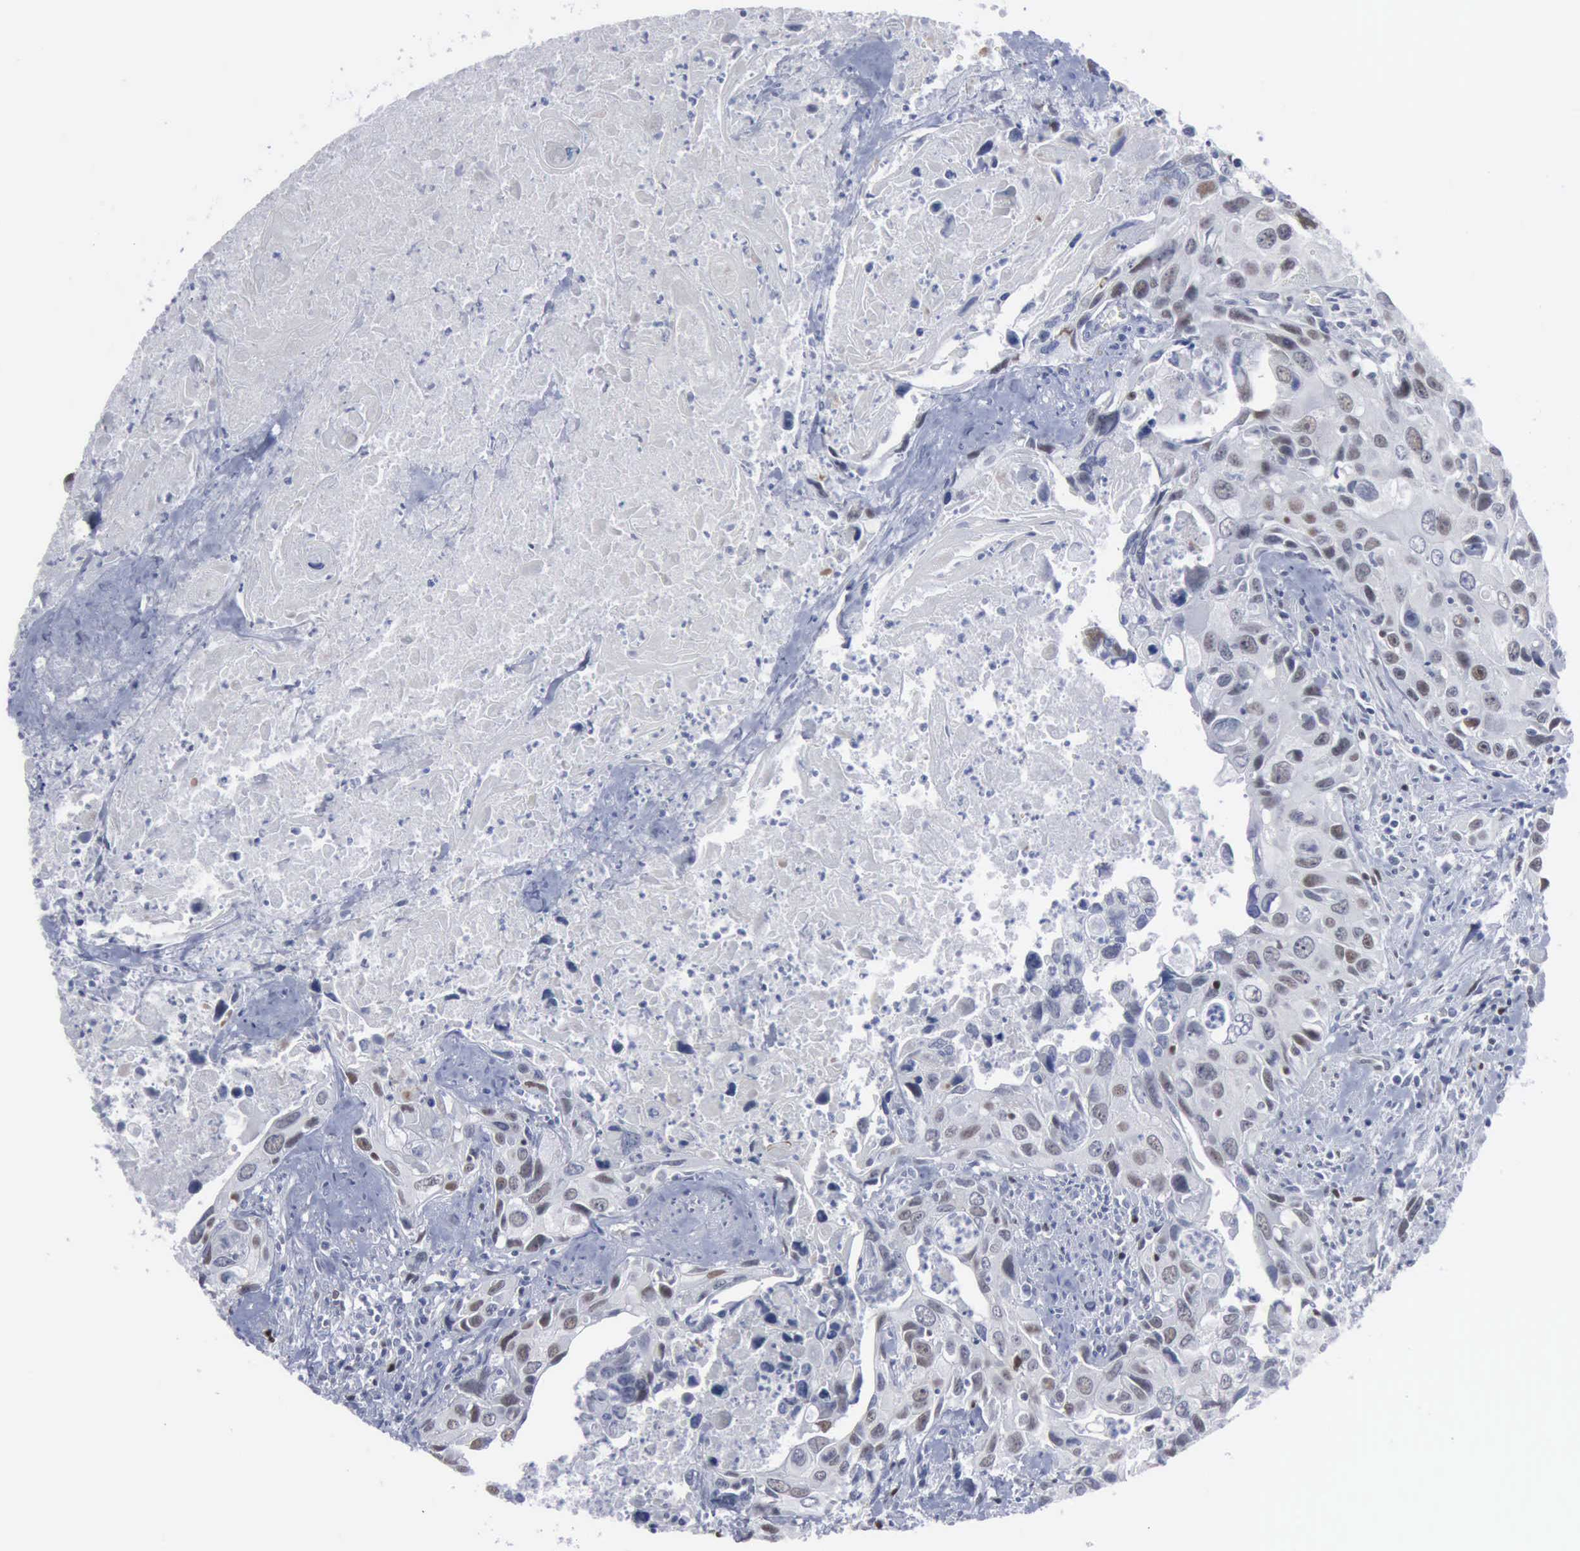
{"staining": {"intensity": "moderate", "quantity": "25%-75%", "location": "nuclear"}, "tissue": "urothelial cancer", "cell_type": "Tumor cells", "image_type": "cancer", "snomed": [{"axis": "morphology", "description": "Urothelial carcinoma, High grade"}, {"axis": "topography", "description": "Urinary bladder"}], "caption": "High-magnification brightfield microscopy of high-grade urothelial carcinoma stained with DAB (3,3'-diaminobenzidine) (brown) and counterstained with hematoxylin (blue). tumor cells exhibit moderate nuclear expression is appreciated in about25%-75% of cells.", "gene": "MCM5", "patient": {"sex": "male", "age": 71}}